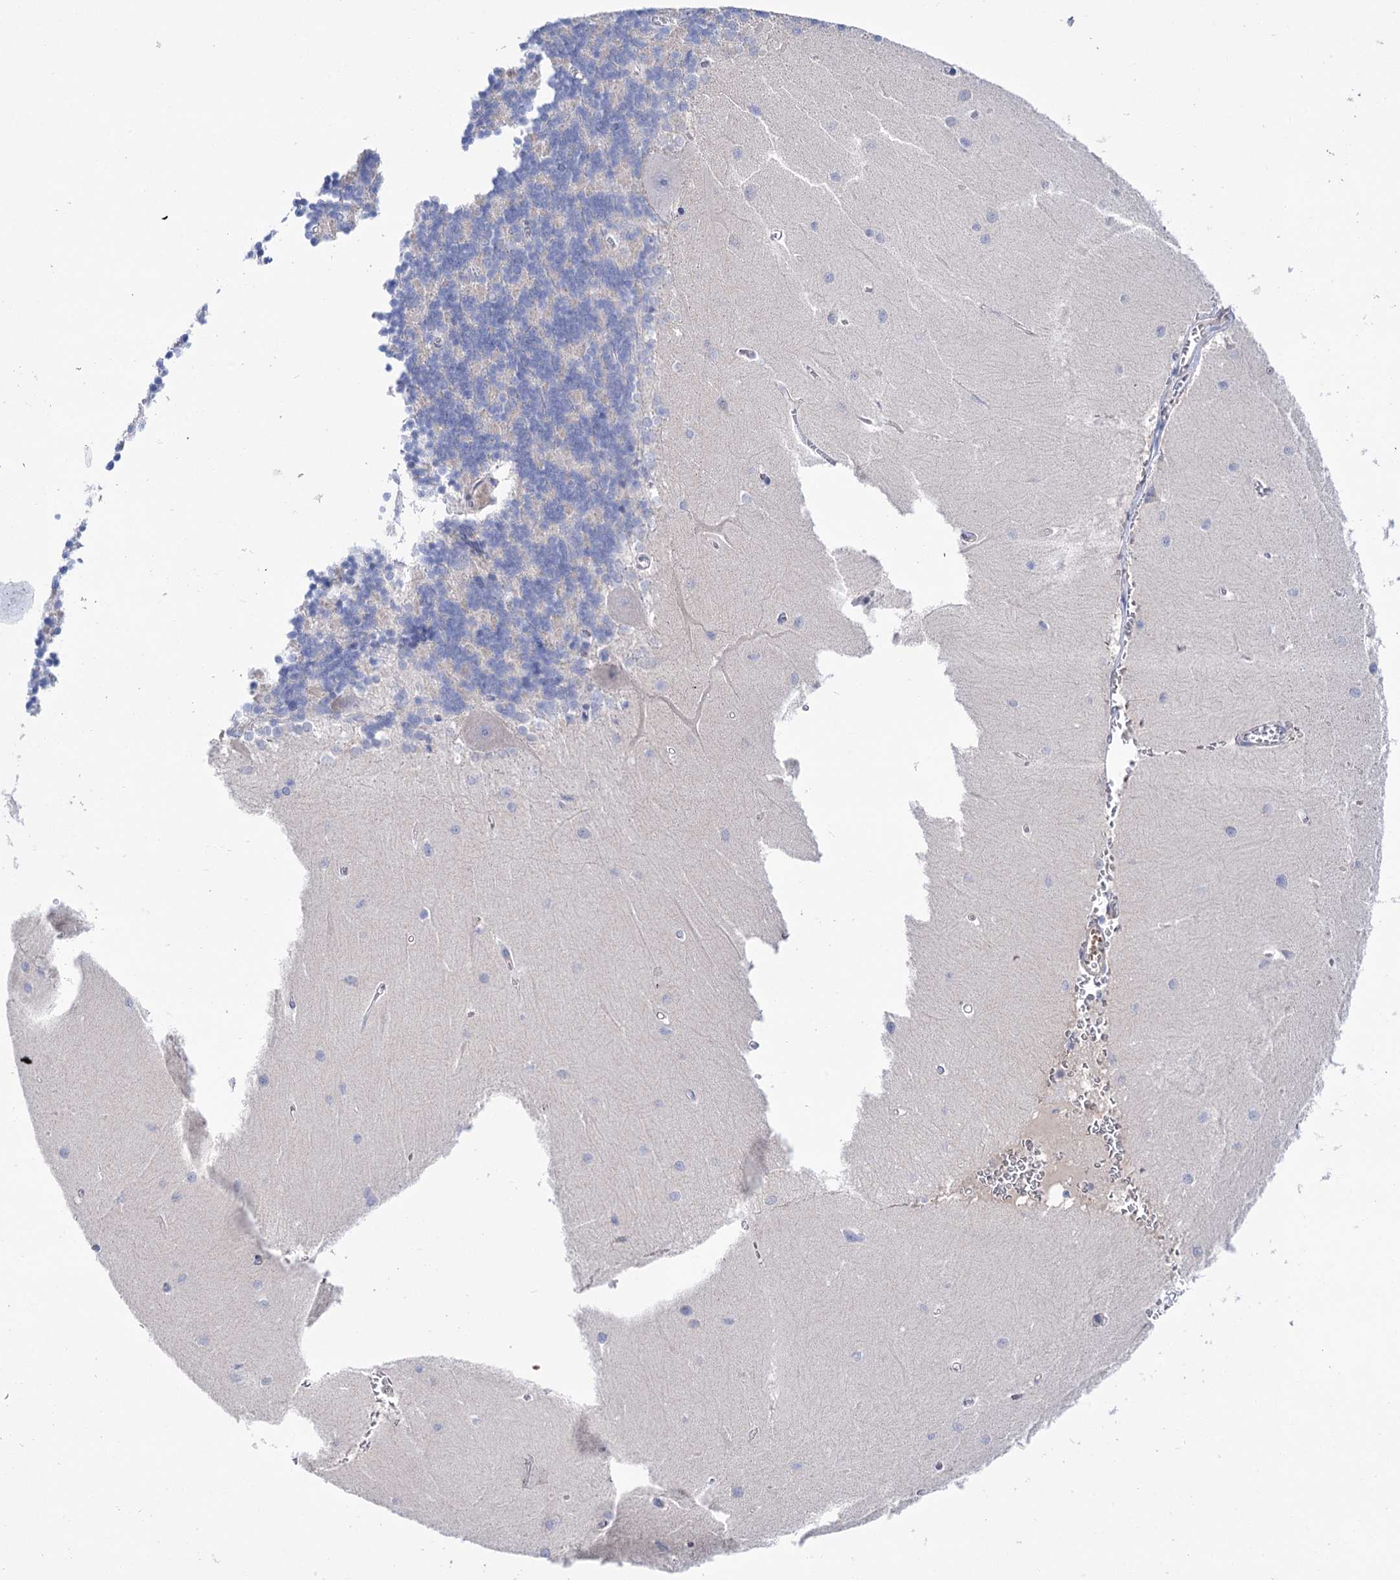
{"staining": {"intensity": "negative", "quantity": "none", "location": "none"}, "tissue": "cerebellum", "cell_type": "Cells in granular layer", "image_type": "normal", "snomed": [{"axis": "morphology", "description": "Normal tissue, NOS"}, {"axis": "topography", "description": "Cerebellum"}], "caption": "Cerebellum was stained to show a protein in brown. There is no significant expression in cells in granular layer. (DAB immunohistochemistry (IHC), high magnification).", "gene": "YARS2", "patient": {"sex": "male", "age": 37}}